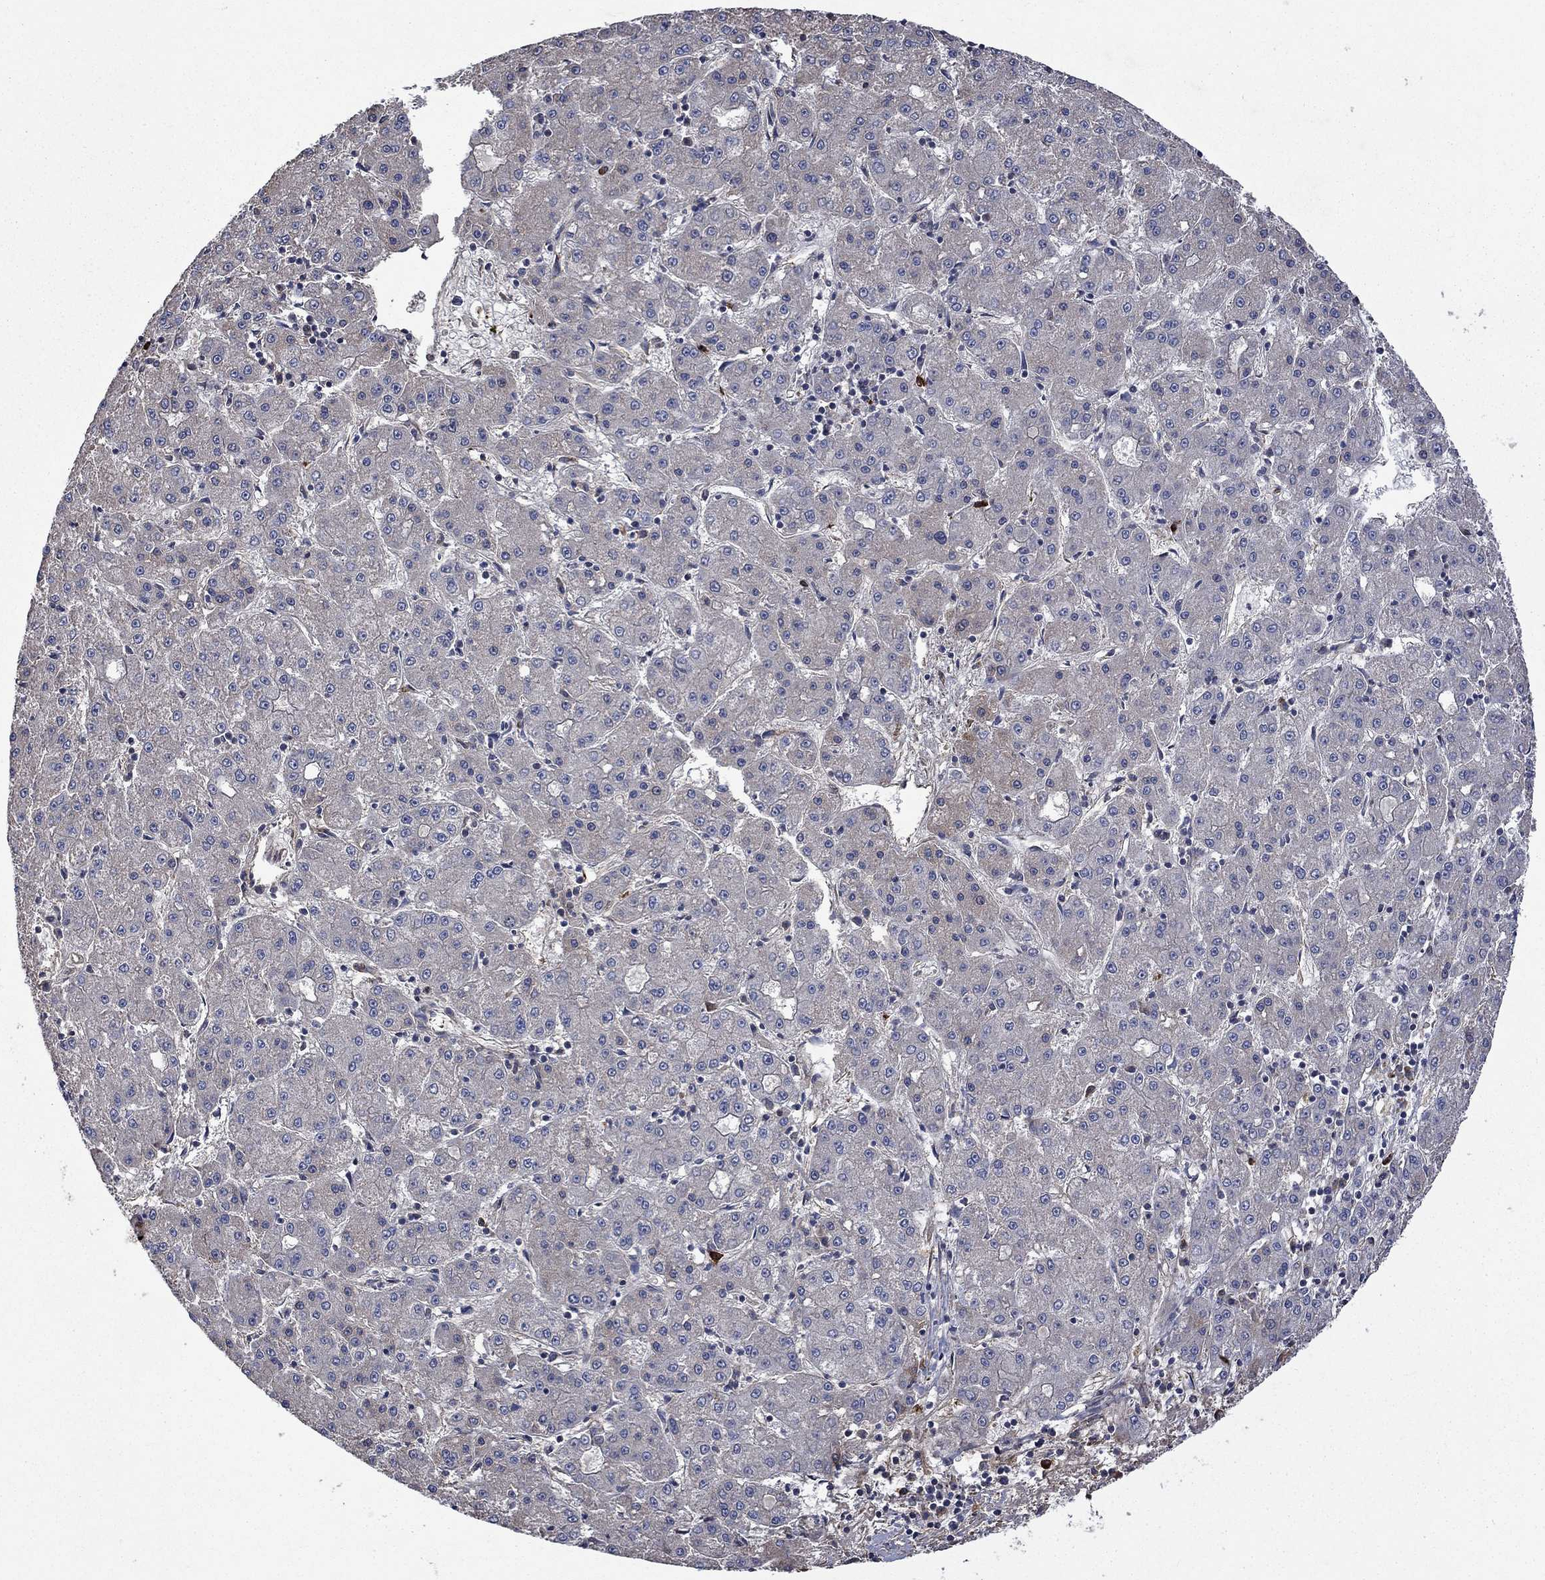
{"staining": {"intensity": "negative", "quantity": "none", "location": "none"}, "tissue": "liver cancer", "cell_type": "Tumor cells", "image_type": "cancer", "snomed": [{"axis": "morphology", "description": "Carcinoma, Hepatocellular, NOS"}, {"axis": "topography", "description": "Liver"}], "caption": "Histopathology image shows no significant protein expression in tumor cells of liver cancer (hepatocellular carcinoma).", "gene": "VCAN", "patient": {"sex": "male", "age": 73}}